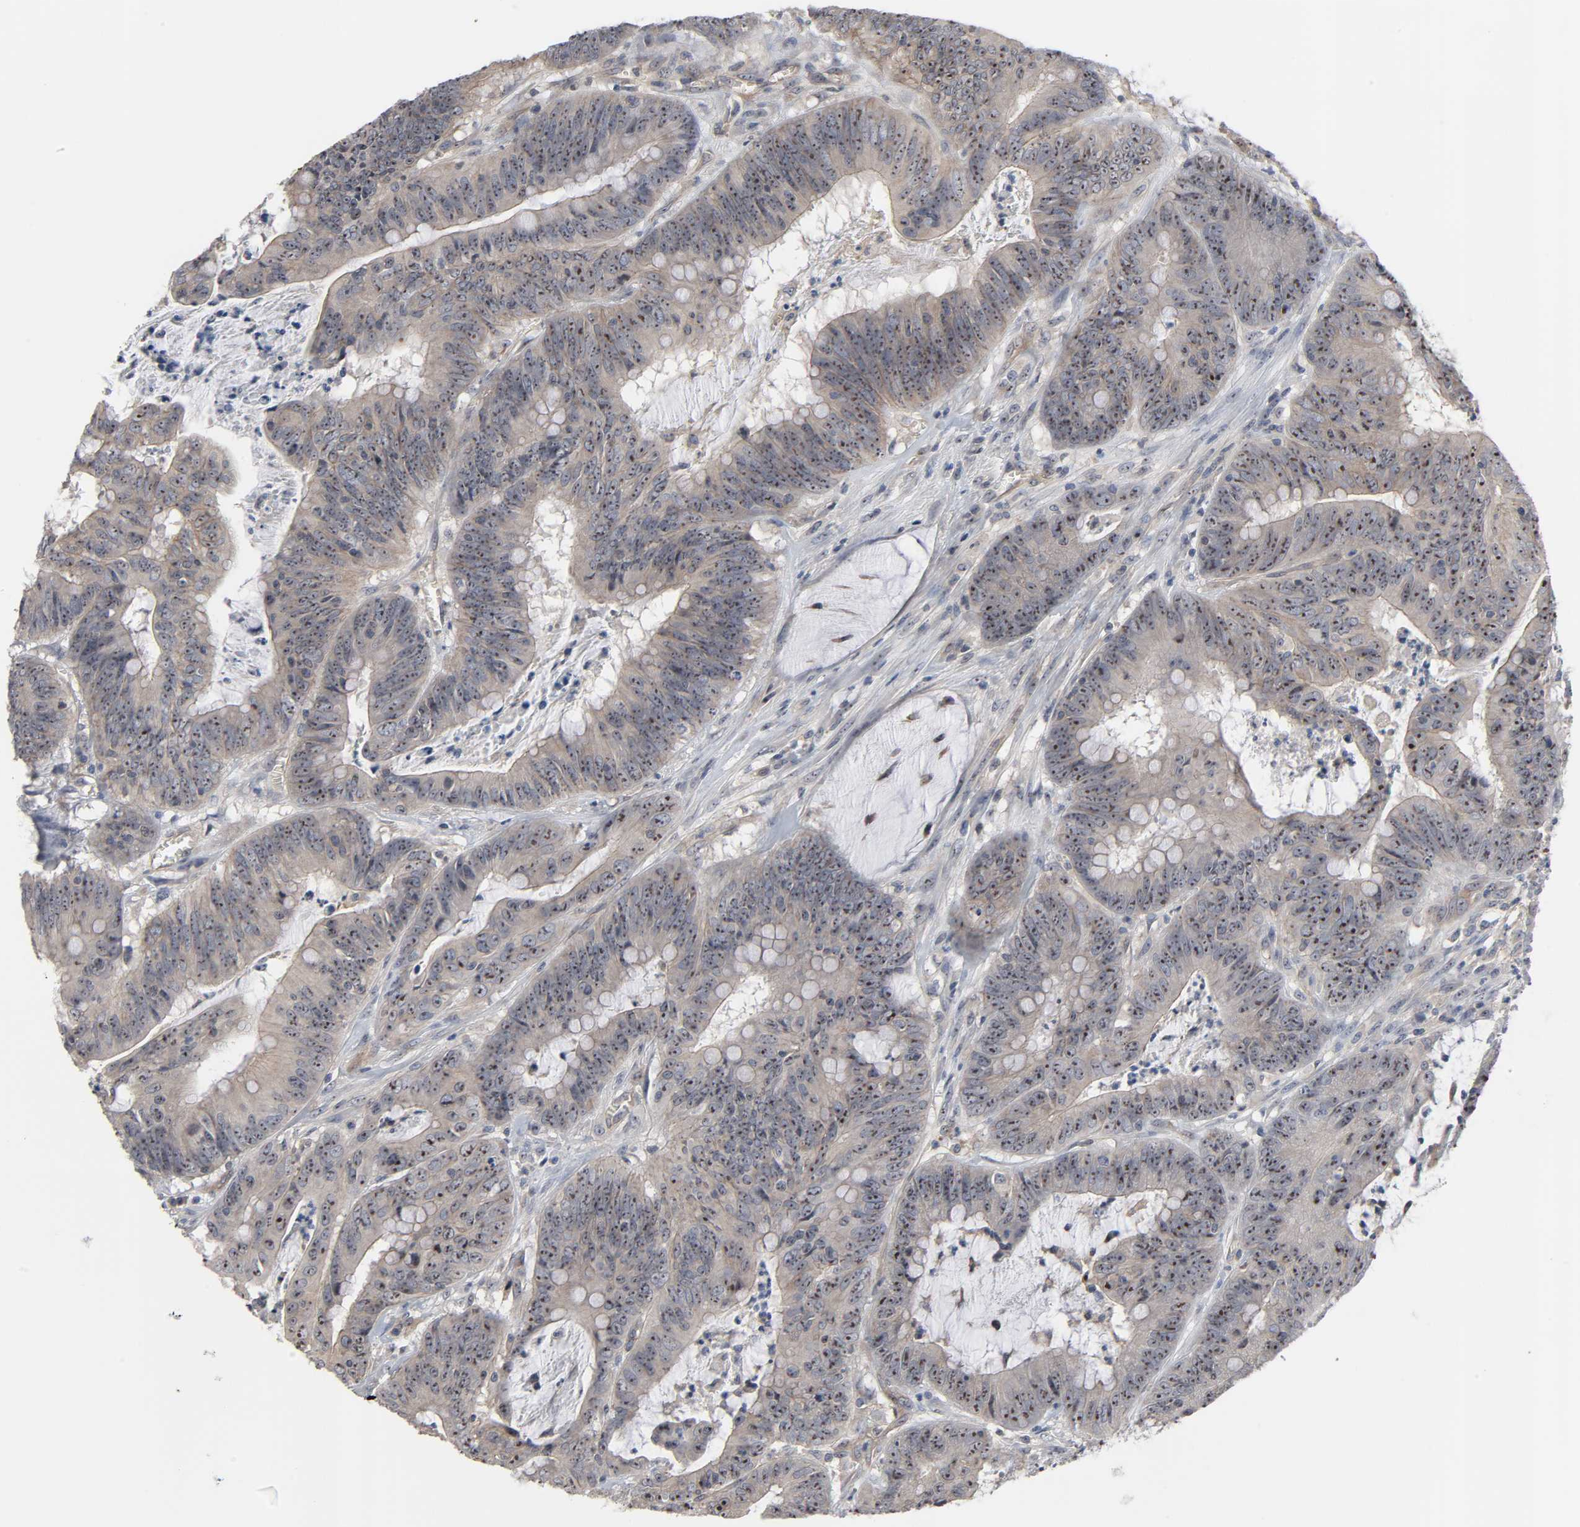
{"staining": {"intensity": "weak", "quantity": ">75%", "location": "cytoplasmic/membranous,nuclear"}, "tissue": "colorectal cancer", "cell_type": "Tumor cells", "image_type": "cancer", "snomed": [{"axis": "morphology", "description": "Adenocarcinoma, NOS"}, {"axis": "topography", "description": "Colon"}], "caption": "Tumor cells display weak cytoplasmic/membranous and nuclear staining in approximately >75% of cells in colorectal cancer. (IHC, brightfield microscopy, high magnification).", "gene": "DDX10", "patient": {"sex": "male", "age": 45}}